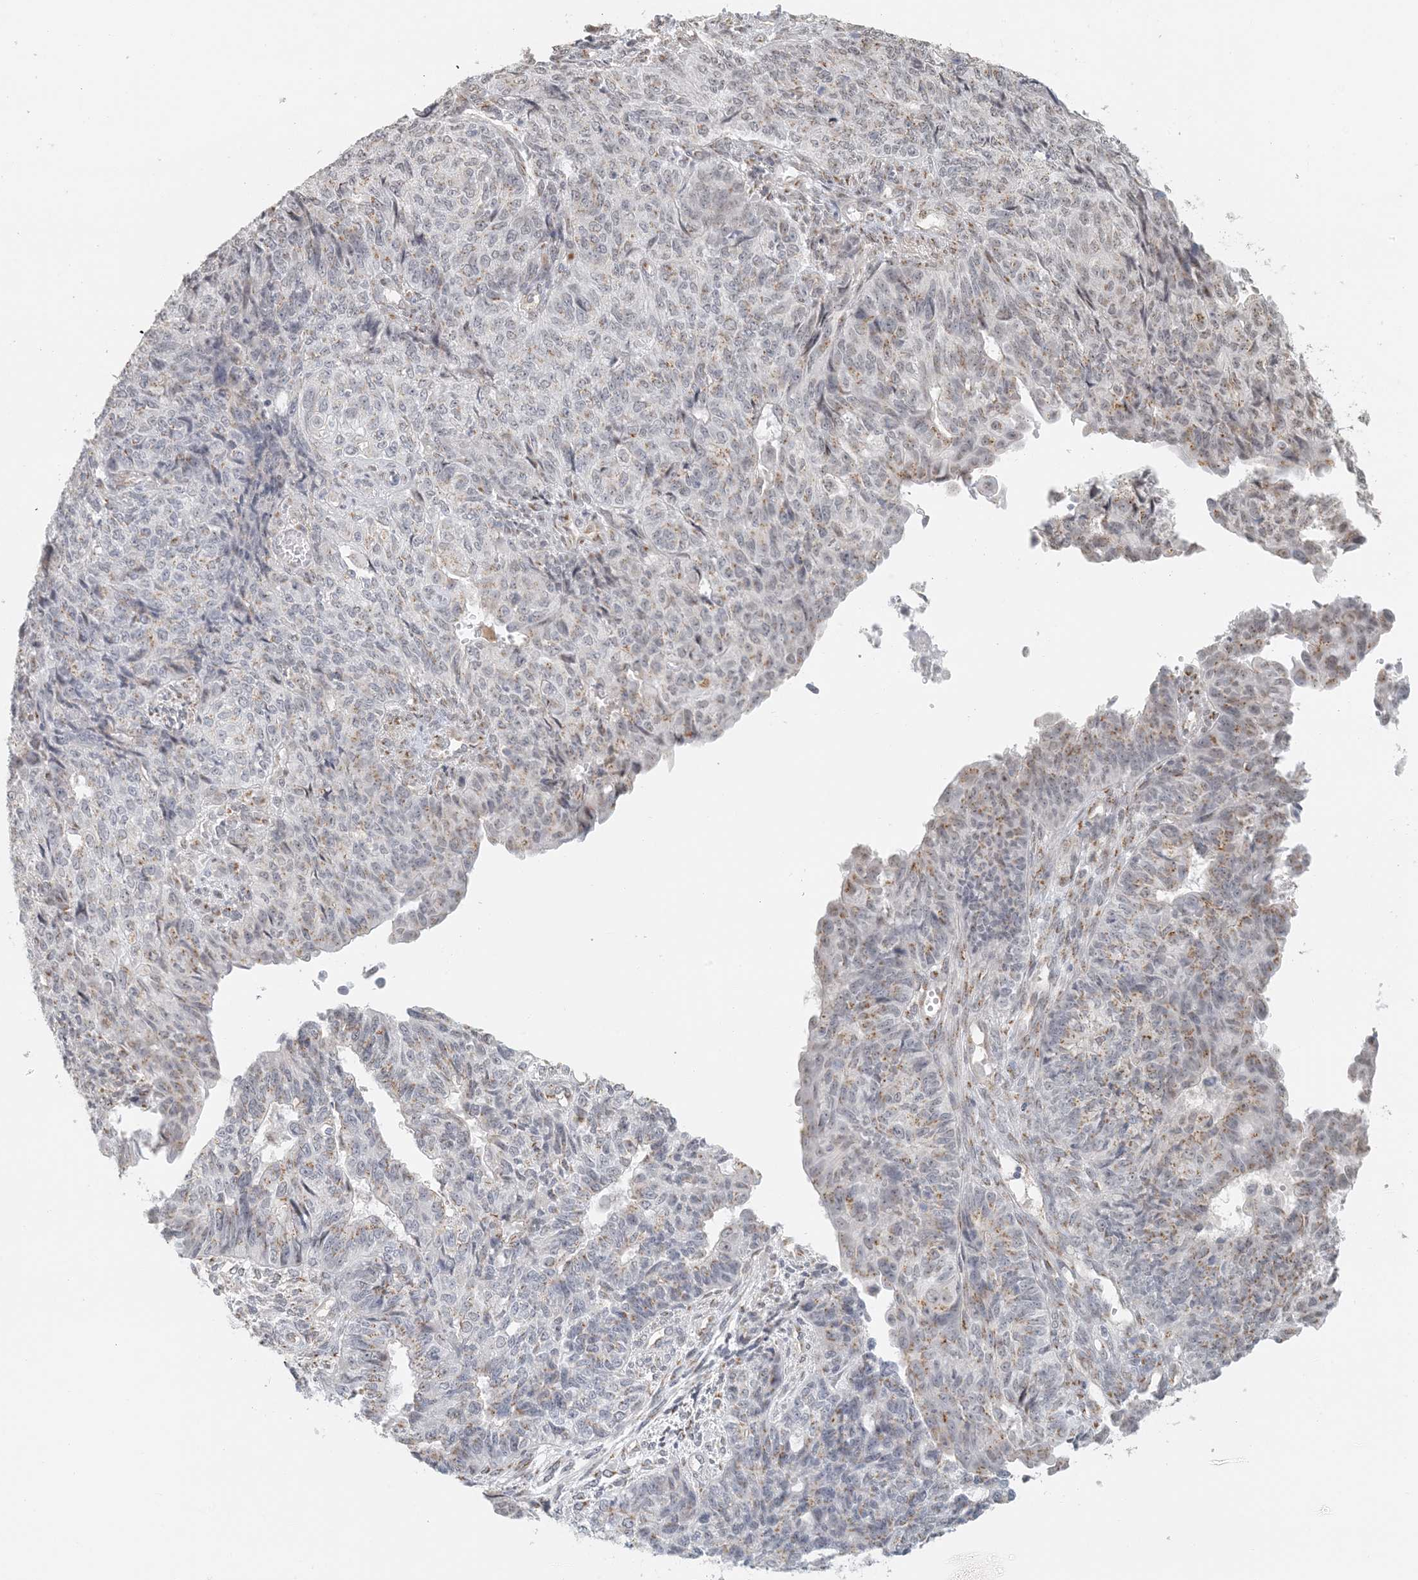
{"staining": {"intensity": "moderate", "quantity": "<25%", "location": "cytoplasmic/membranous"}, "tissue": "endometrial cancer", "cell_type": "Tumor cells", "image_type": "cancer", "snomed": [{"axis": "morphology", "description": "Adenocarcinoma, NOS"}, {"axis": "topography", "description": "Endometrium"}], "caption": "There is low levels of moderate cytoplasmic/membranous expression in tumor cells of endometrial cancer, as demonstrated by immunohistochemical staining (brown color).", "gene": "ZCCHC4", "patient": {"sex": "female", "age": 32}}